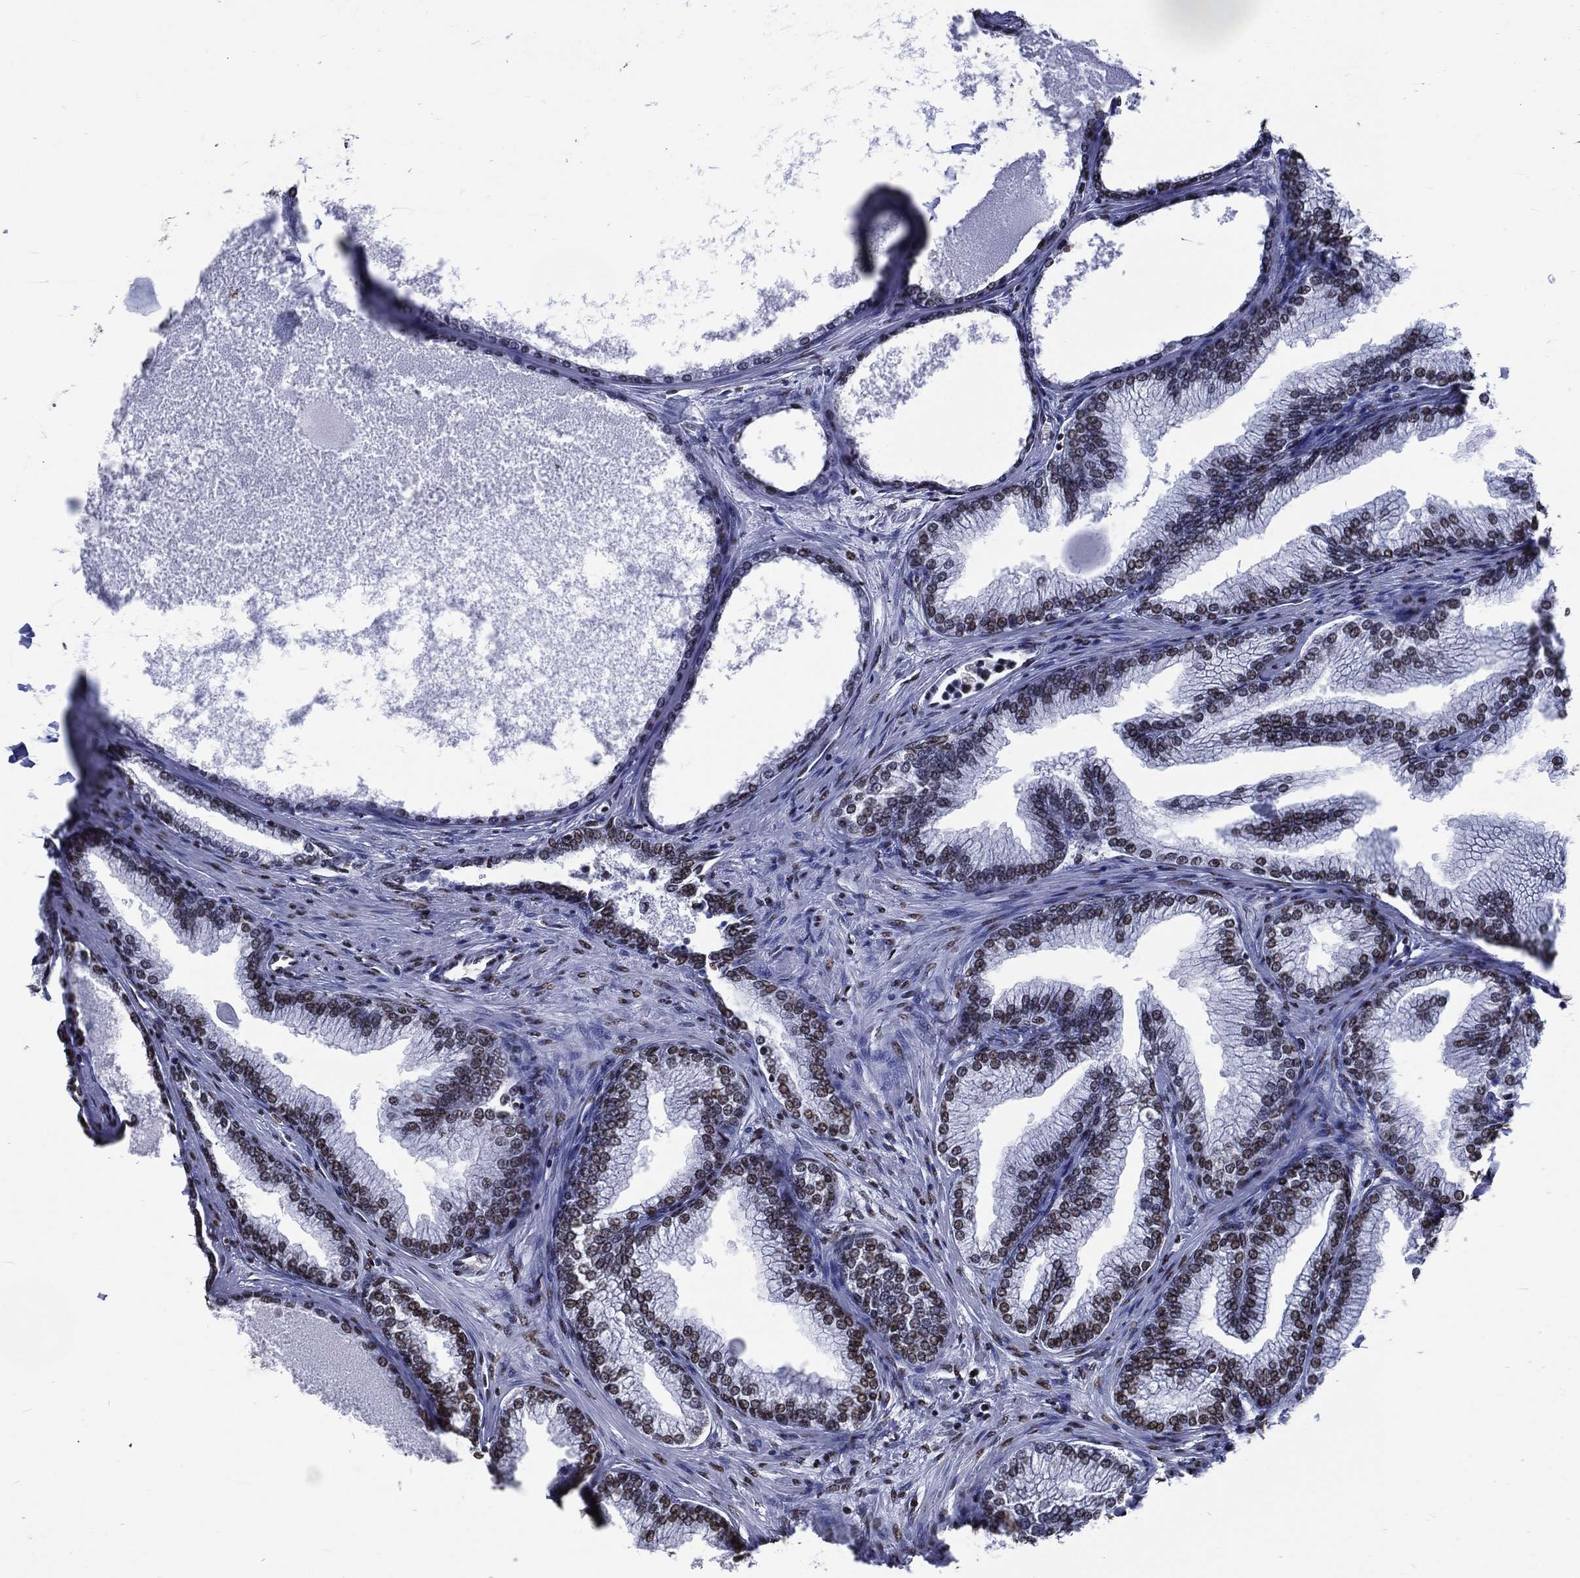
{"staining": {"intensity": "moderate", "quantity": ">75%", "location": "nuclear"}, "tissue": "prostate", "cell_type": "Glandular cells", "image_type": "normal", "snomed": [{"axis": "morphology", "description": "Normal tissue, NOS"}, {"axis": "topography", "description": "Prostate"}], "caption": "This is a photomicrograph of immunohistochemistry (IHC) staining of normal prostate, which shows moderate positivity in the nuclear of glandular cells.", "gene": "RETREG2", "patient": {"sex": "male", "age": 72}}